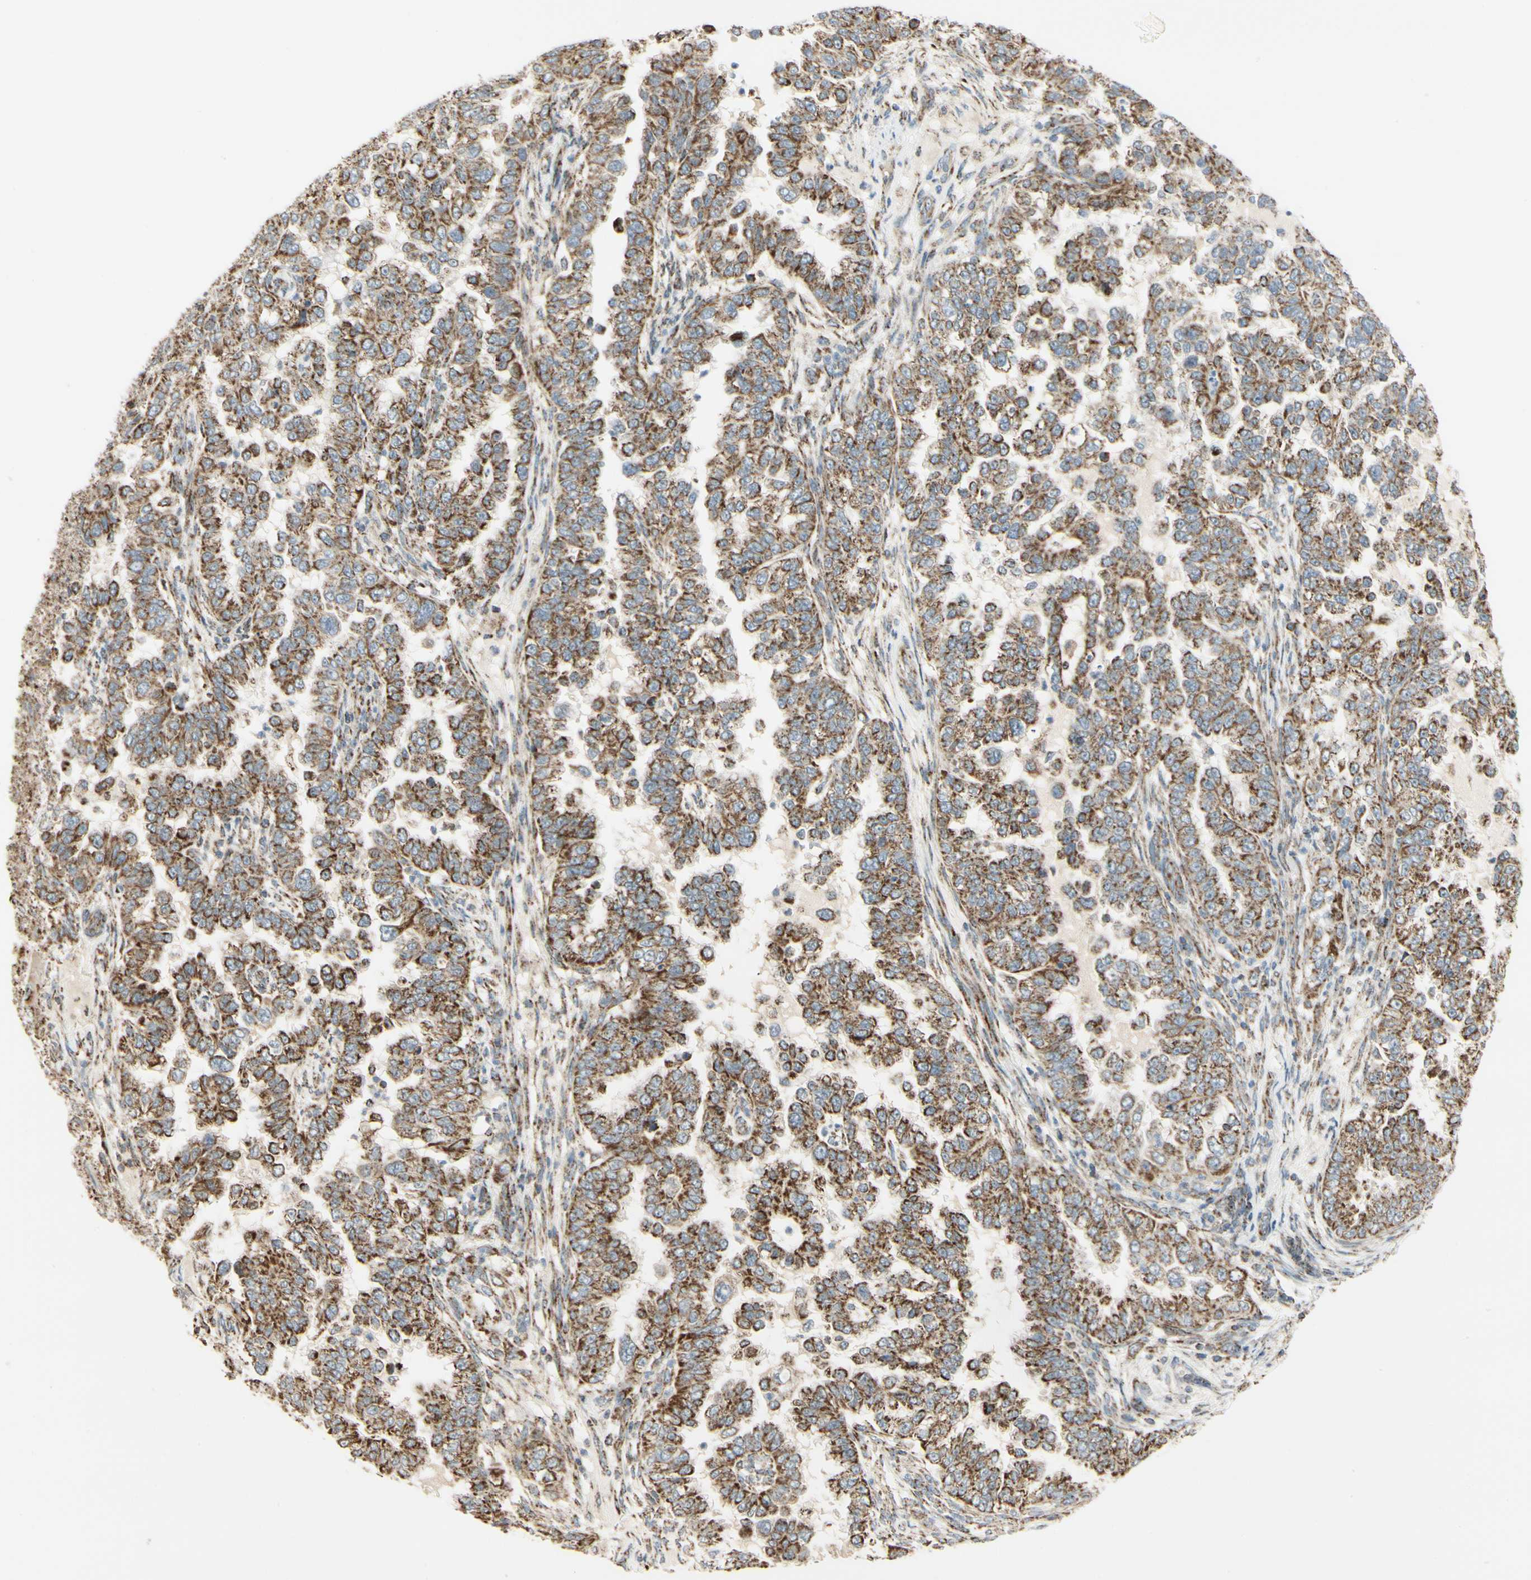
{"staining": {"intensity": "strong", "quantity": ">75%", "location": "cytoplasmic/membranous"}, "tissue": "endometrial cancer", "cell_type": "Tumor cells", "image_type": "cancer", "snomed": [{"axis": "morphology", "description": "Adenocarcinoma, NOS"}, {"axis": "topography", "description": "Endometrium"}], "caption": "Human endometrial adenocarcinoma stained for a protein (brown) exhibits strong cytoplasmic/membranous positive staining in approximately >75% of tumor cells.", "gene": "ANKS6", "patient": {"sex": "female", "age": 85}}